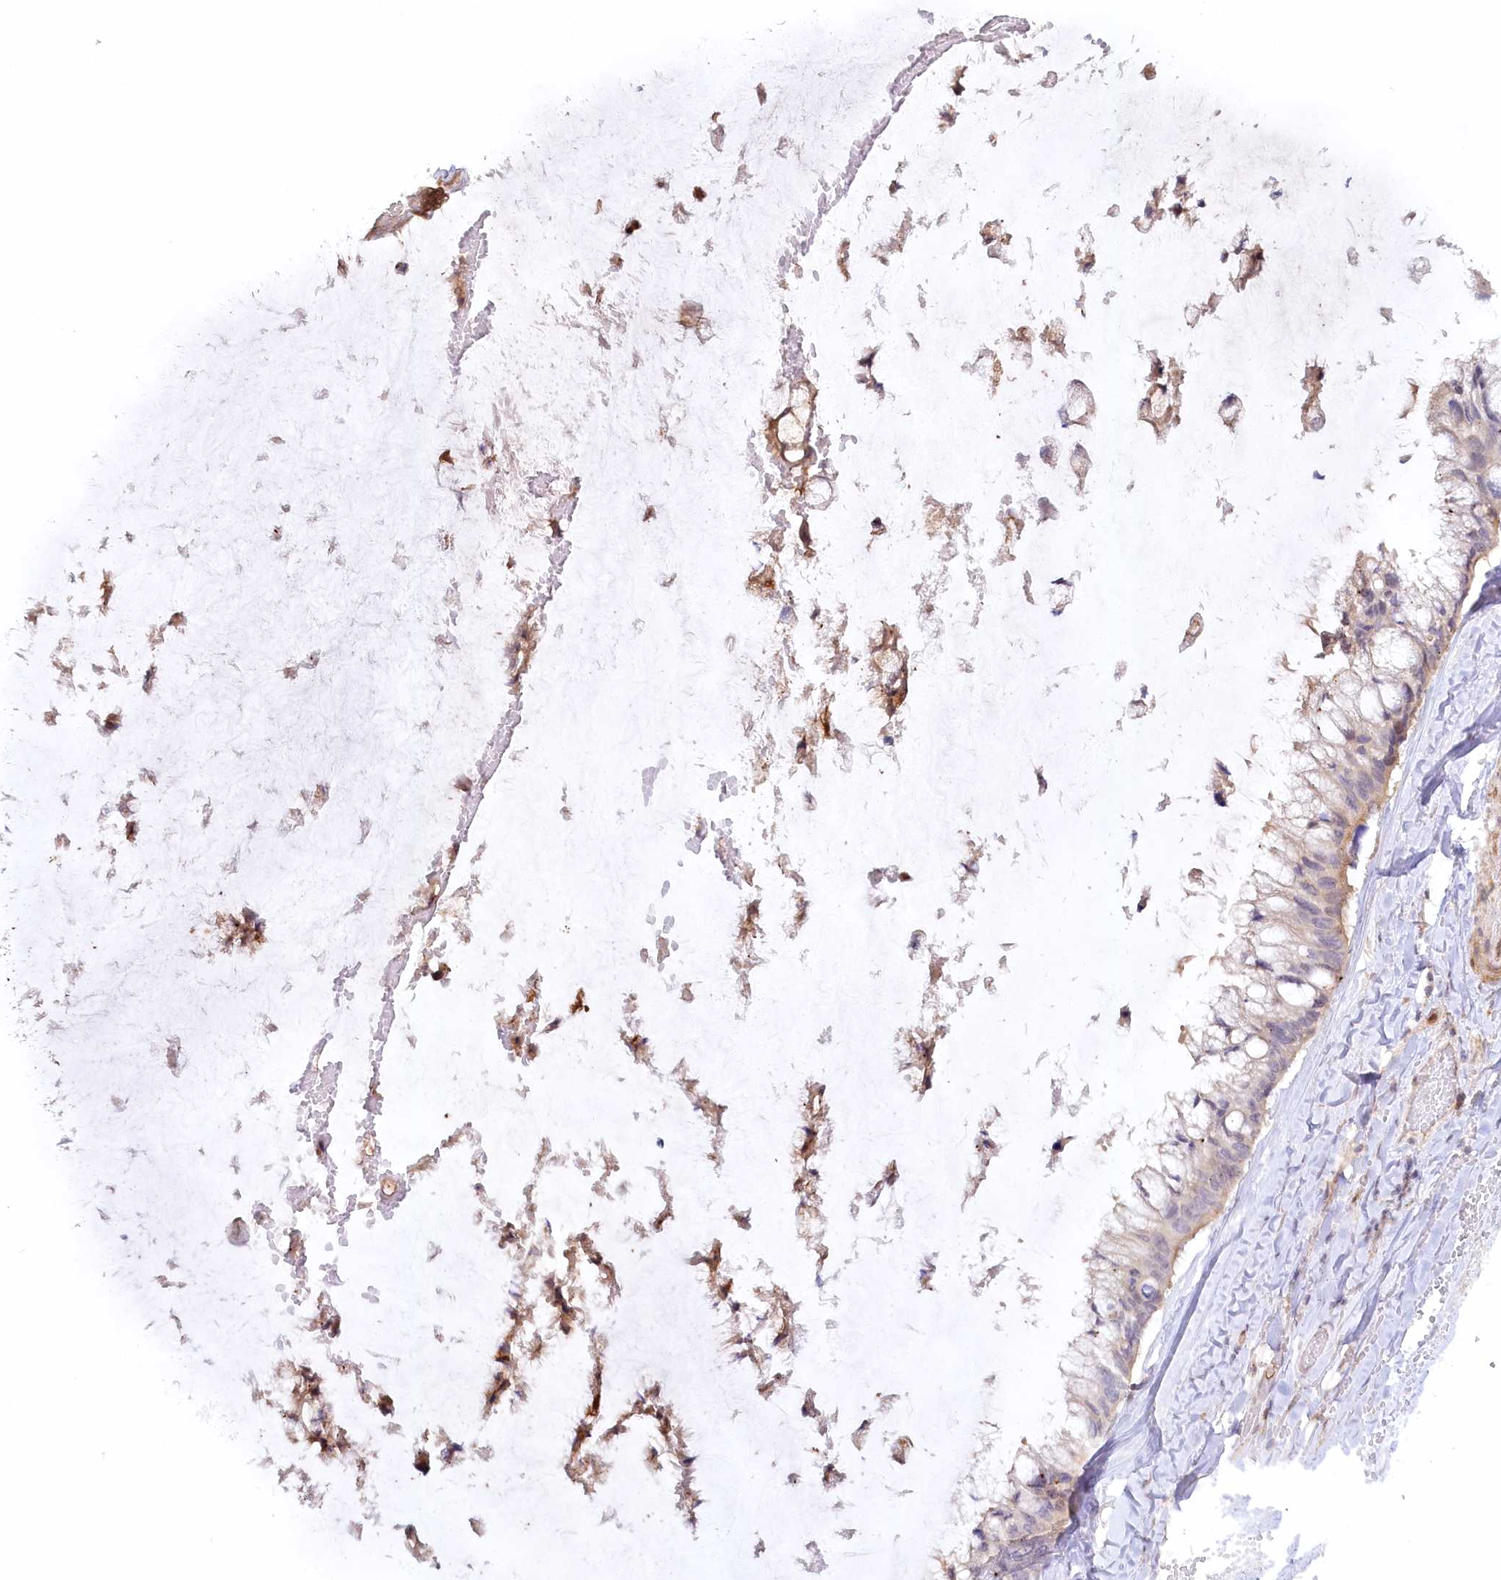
{"staining": {"intensity": "moderate", "quantity": "<25%", "location": "cytoplasmic/membranous"}, "tissue": "ovarian cancer", "cell_type": "Tumor cells", "image_type": "cancer", "snomed": [{"axis": "morphology", "description": "Cystadenocarcinoma, mucinous, NOS"}, {"axis": "topography", "description": "Ovary"}], "caption": "The micrograph reveals immunohistochemical staining of mucinous cystadenocarcinoma (ovarian). There is moderate cytoplasmic/membranous staining is appreciated in approximately <25% of tumor cells.", "gene": "GBE1", "patient": {"sex": "female", "age": 39}}